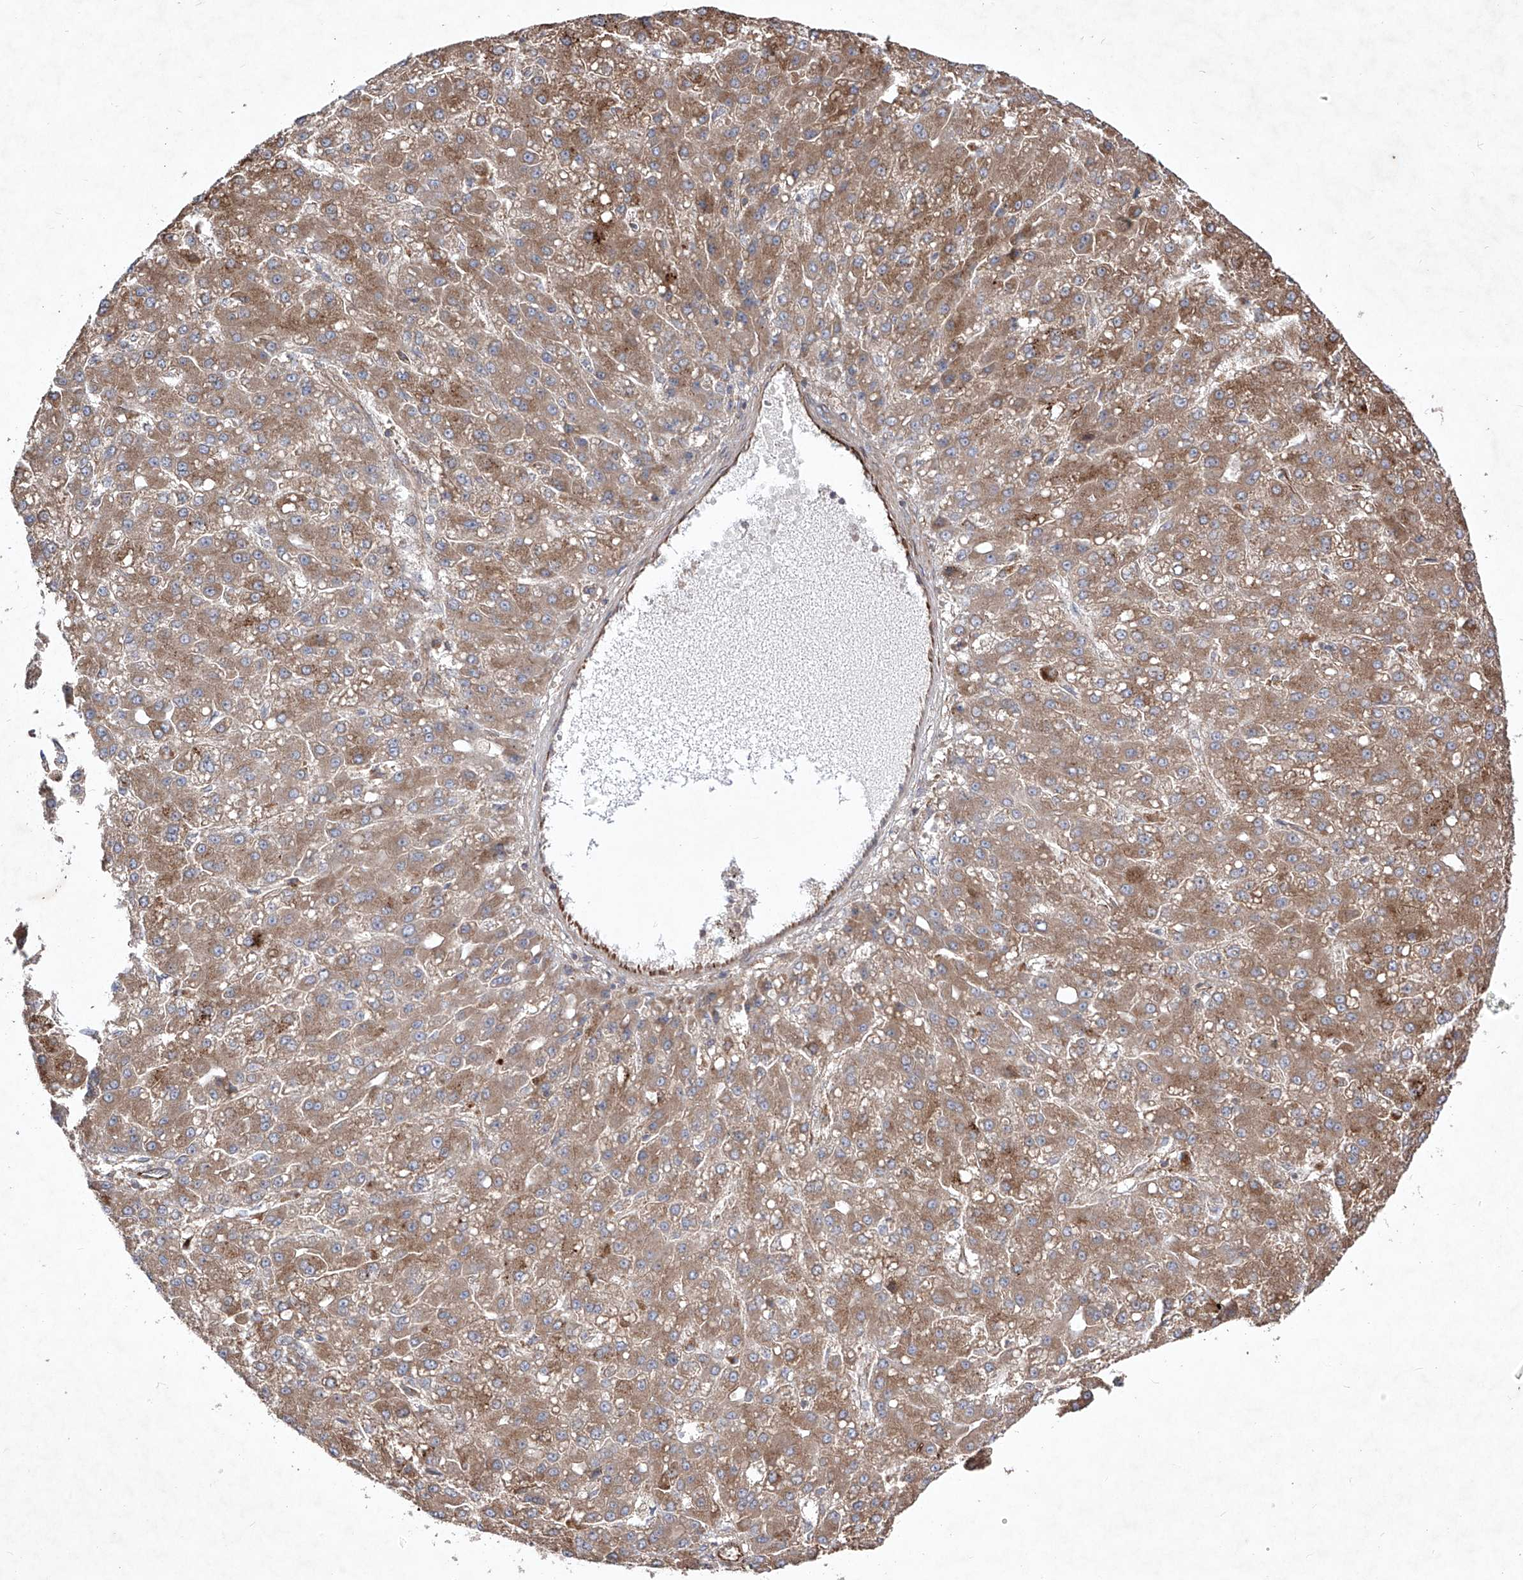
{"staining": {"intensity": "moderate", "quantity": ">75%", "location": "cytoplasmic/membranous"}, "tissue": "liver cancer", "cell_type": "Tumor cells", "image_type": "cancer", "snomed": [{"axis": "morphology", "description": "Carcinoma, Hepatocellular, NOS"}, {"axis": "topography", "description": "Liver"}], "caption": "IHC micrograph of neoplastic tissue: human hepatocellular carcinoma (liver) stained using IHC displays medium levels of moderate protein expression localized specifically in the cytoplasmic/membranous of tumor cells, appearing as a cytoplasmic/membranous brown color.", "gene": "YKT6", "patient": {"sex": "male", "age": 67}}